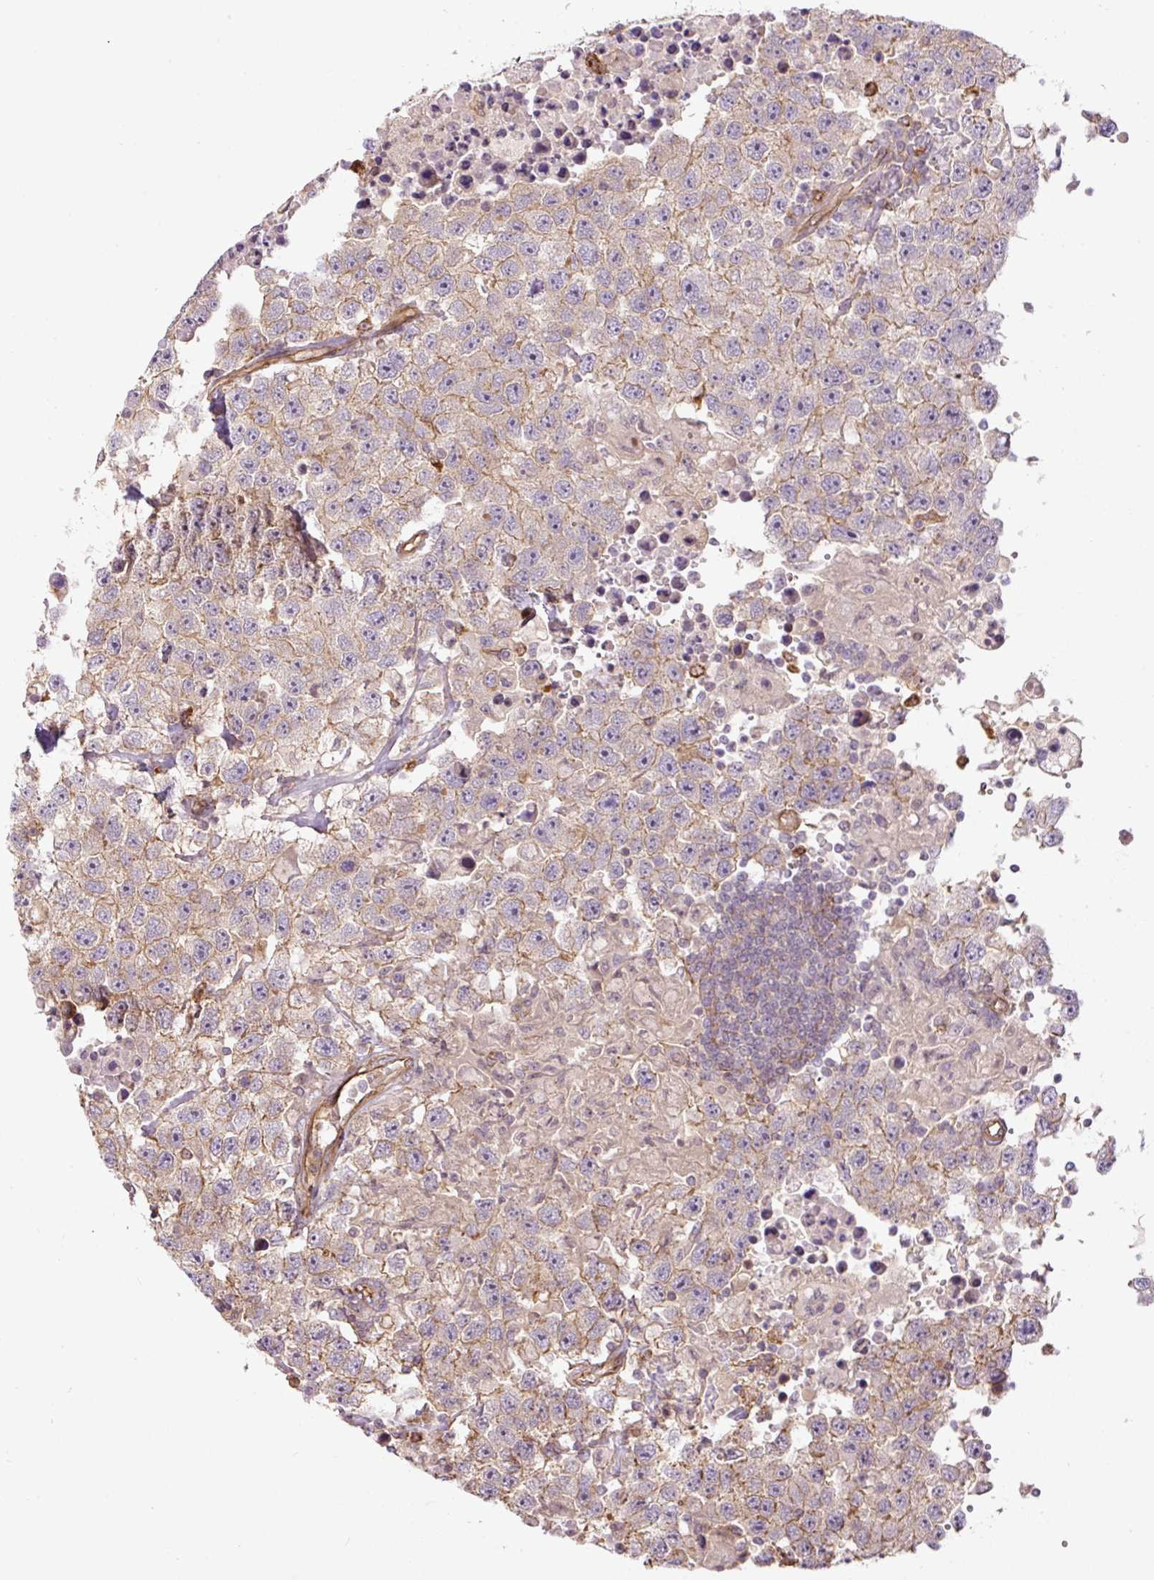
{"staining": {"intensity": "moderate", "quantity": ">75%", "location": "cytoplasmic/membranous"}, "tissue": "testis cancer", "cell_type": "Tumor cells", "image_type": "cancer", "snomed": [{"axis": "morphology", "description": "Carcinoma, Embryonal, NOS"}, {"axis": "topography", "description": "Testis"}], "caption": "Testis embryonal carcinoma stained with a protein marker demonstrates moderate staining in tumor cells.", "gene": "B3GALT5", "patient": {"sex": "male", "age": 83}}